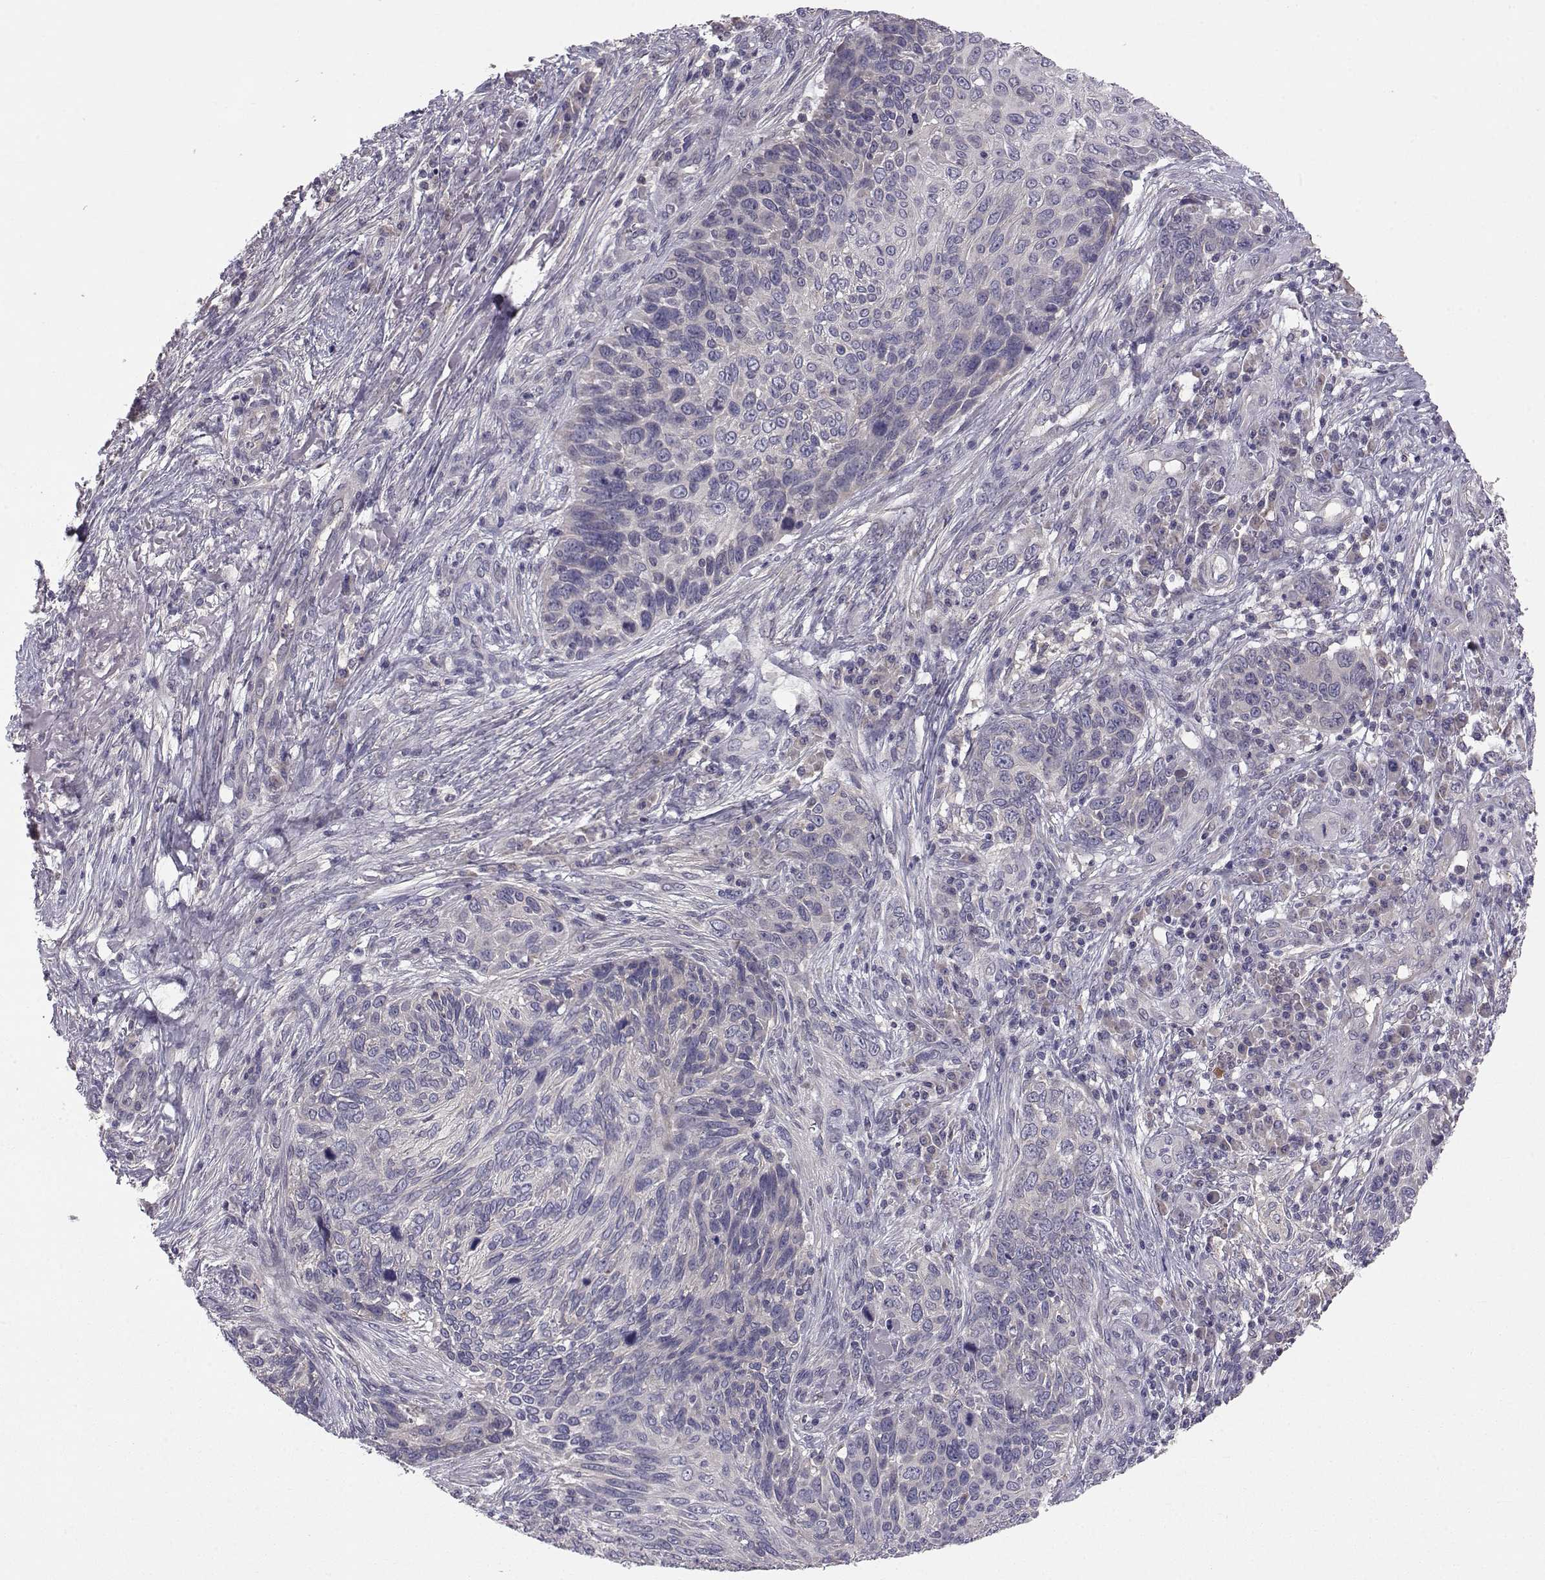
{"staining": {"intensity": "negative", "quantity": "none", "location": "none"}, "tissue": "skin cancer", "cell_type": "Tumor cells", "image_type": "cancer", "snomed": [{"axis": "morphology", "description": "Squamous cell carcinoma, NOS"}, {"axis": "topography", "description": "Skin"}], "caption": "Immunohistochemistry (IHC) of squamous cell carcinoma (skin) exhibits no staining in tumor cells.", "gene": "PEX5L", "patient": {"sex": "male", "age": 92}}